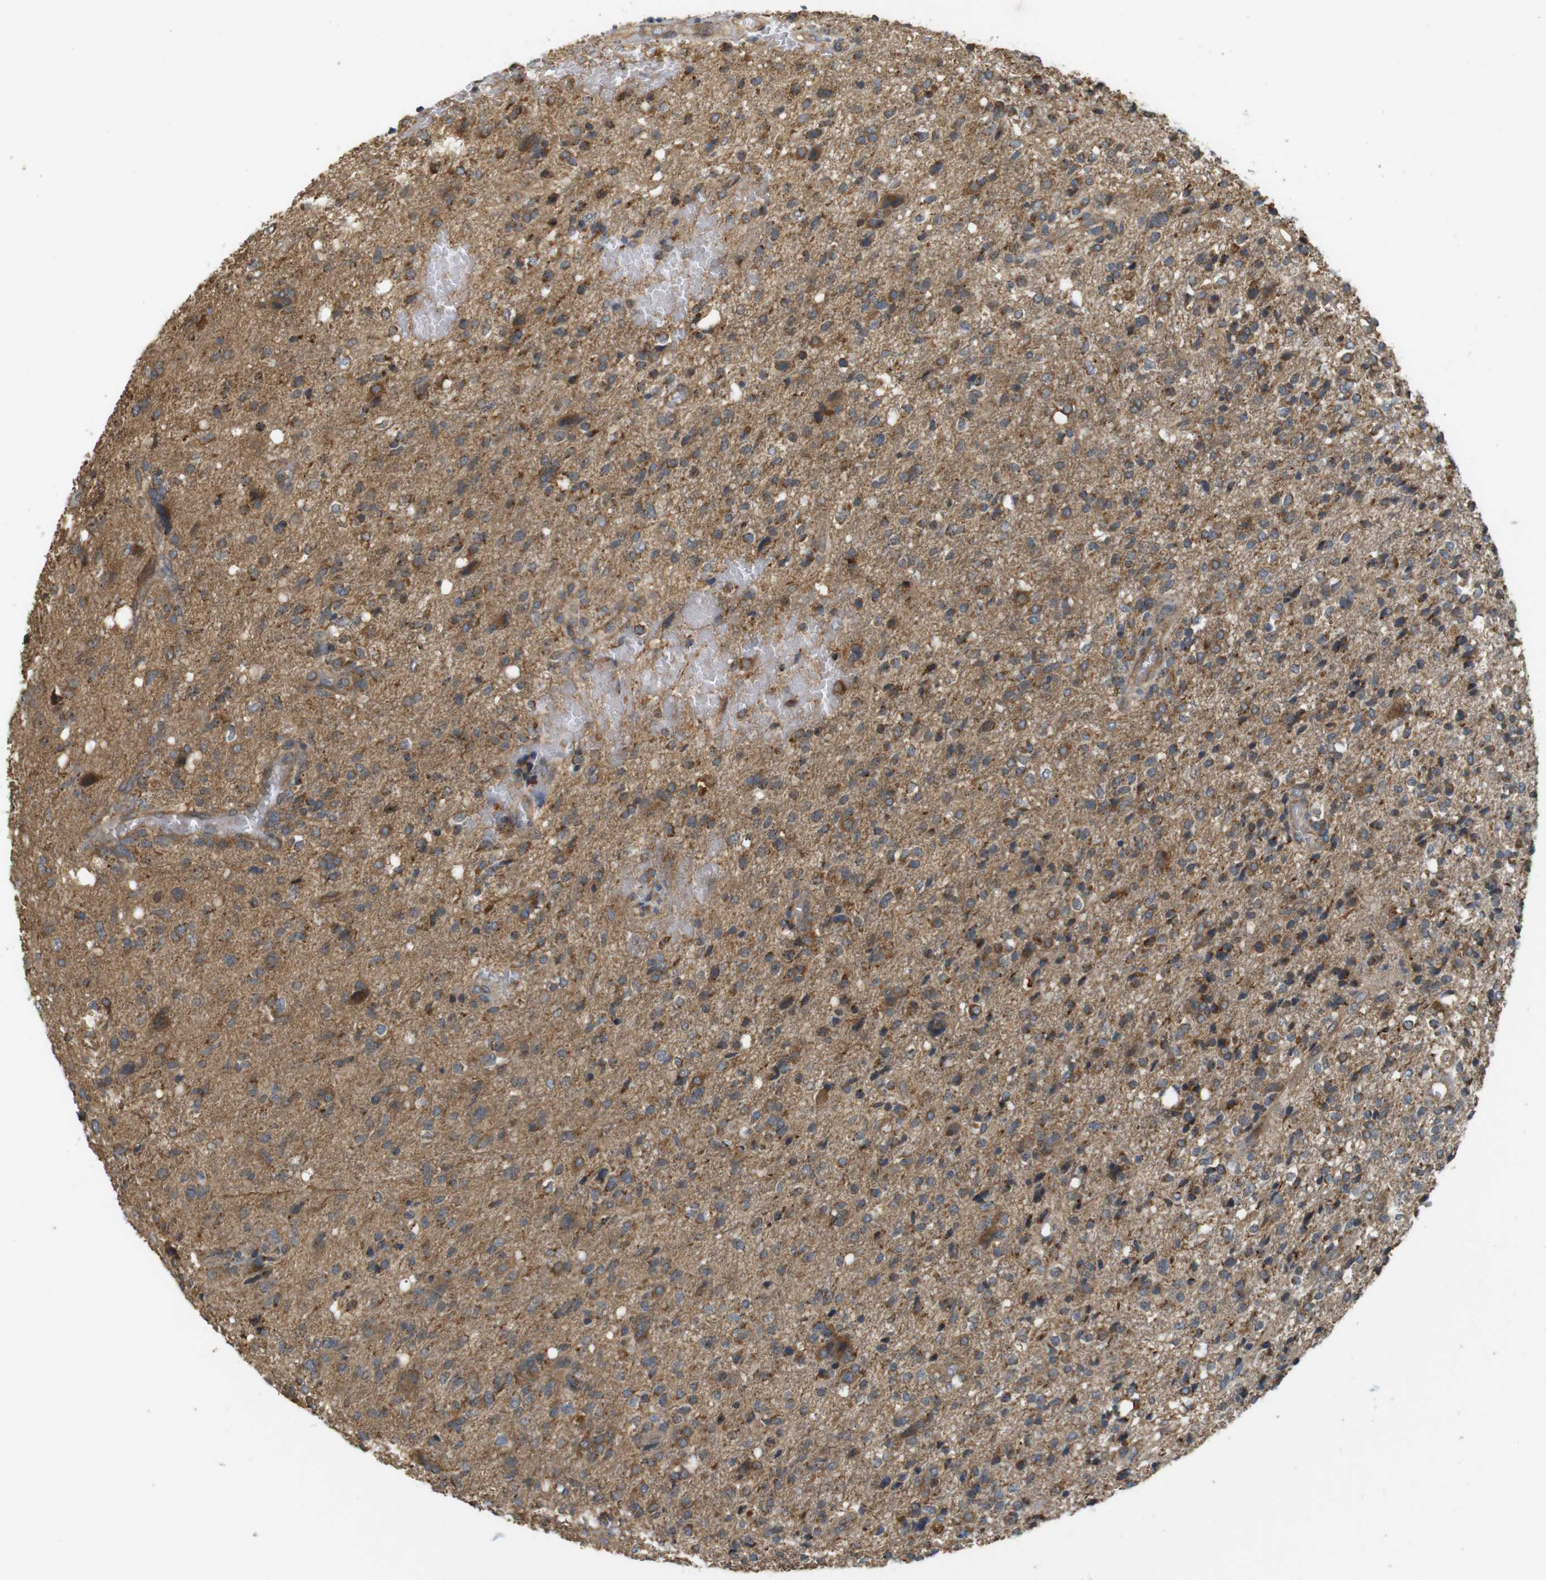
{"staining": {"intensity": "moderate", "quantity": ">75%", "location": "cytoplasmic/membranous"}, "tissue": "glioma", "cell_type": "Tumor cells", "image_type": "cancer", "snomed": [{"axis": "morphology", "description": "Glioma, malignant, High grade"}, {"axis": "topography", "description": "Brain"}], "caption": "IHC (DAB) staining of human malignant glioma (high-grade) displays moderate cytoplasmic/membranous protein expression in about >75% of tumor cells. Using DAB (3,3'-diaminobenzidine) (brown) and hematoxylin (blue) stains, captured at high magnification using brightfield microscopy.", "gene": "KSR1", "patient": {"sex": "female", "age": 59}}